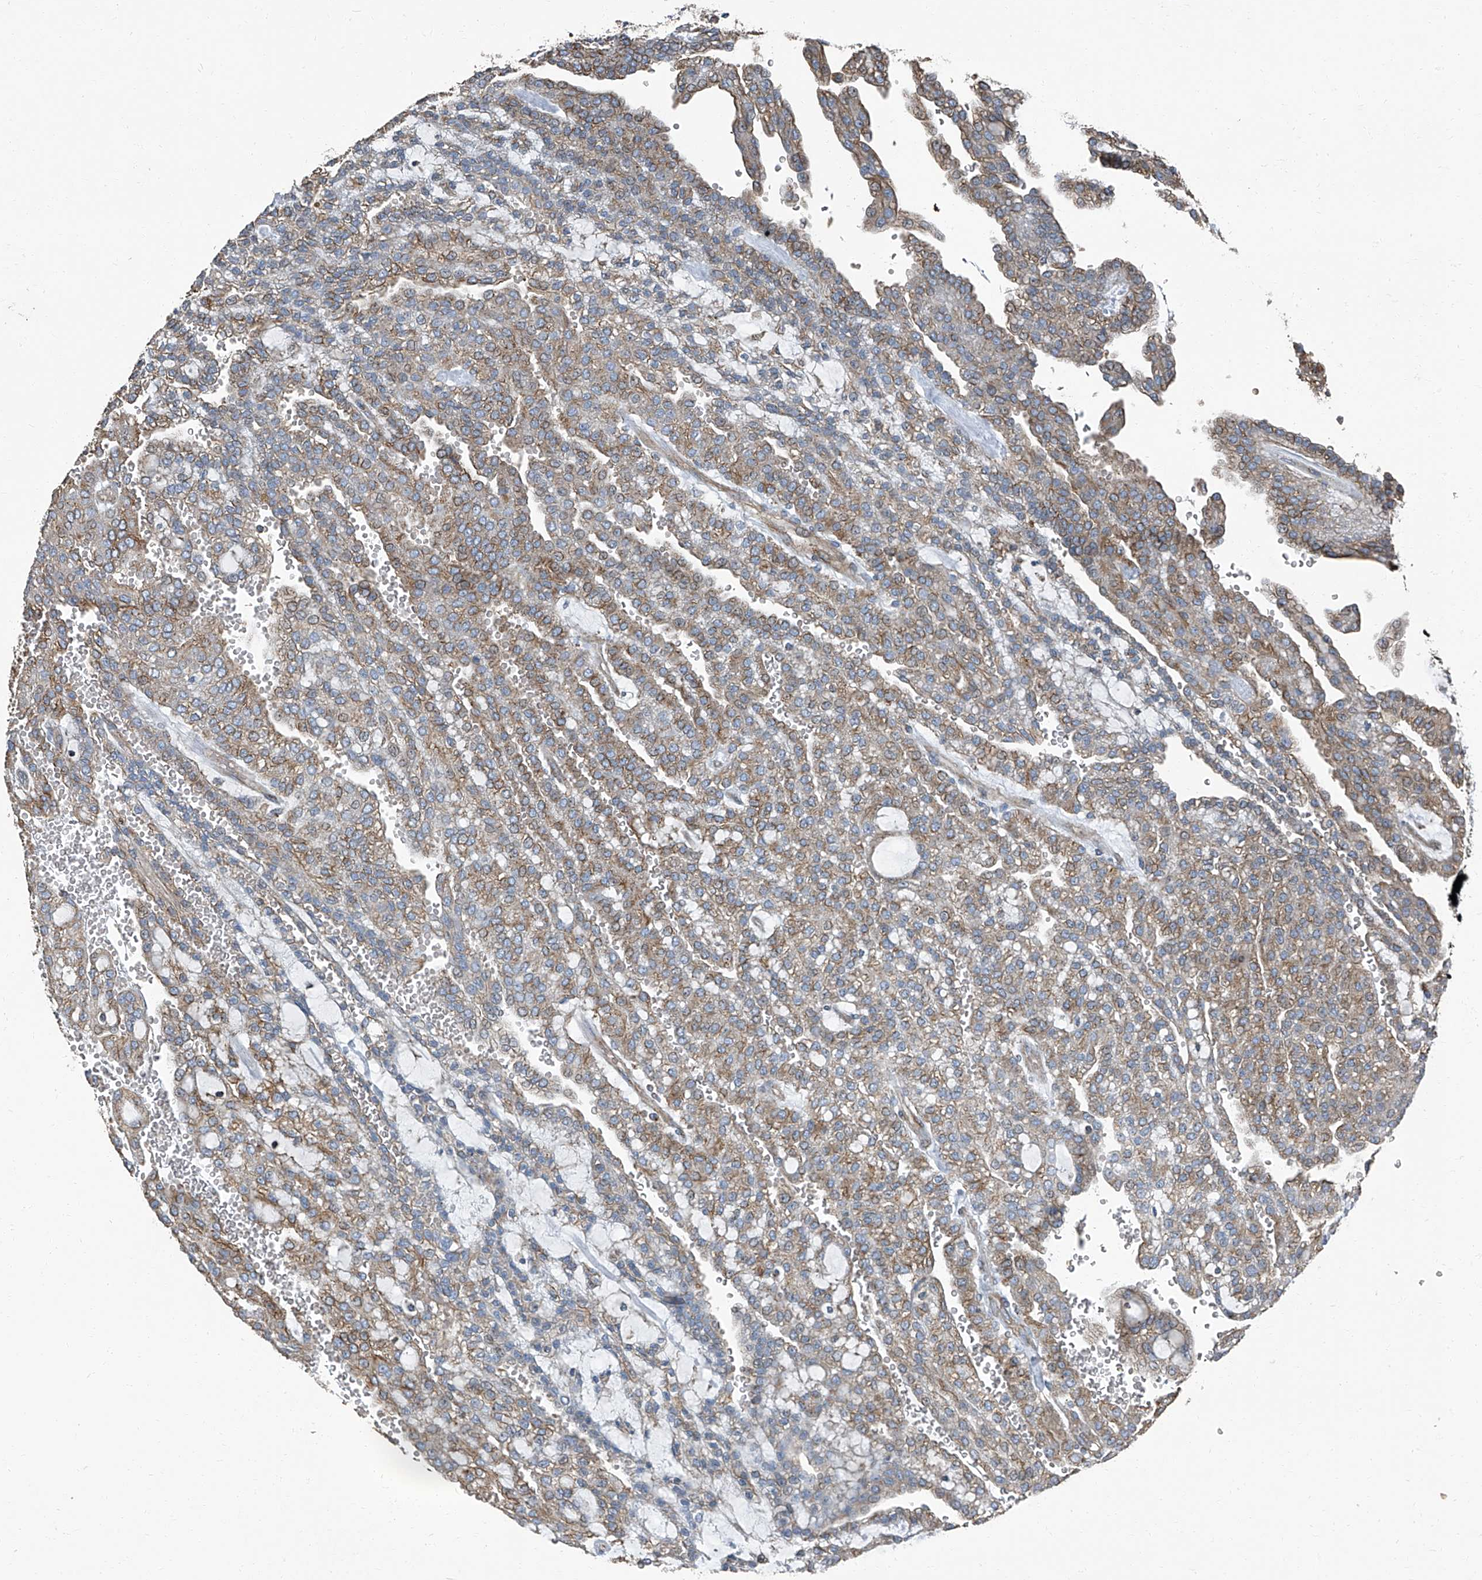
{"staining": {"intensity": "moderate", "quantity": ">75%", "location": "cytoplasmic/membranous"}, "tissue": "renal cancer", "cell_type": "Tumor cells", "image_type": "cancer", "snomed": [{"axis": "morphology", "description": "Adenocarcinoma, NOS"}, {"axis": "topography", "description": "Kidney"}], "caption": "Protein expression by immunohistochemistry displays moderate cytoplasmic/membranous expression in approximately >75% of tumor cells in adenocarcinoma (renal). (IHC, brightfield microscopy, high magnification).", "gene": "SEPTIN7", "patient": {"sex": "male", "age": 63}}